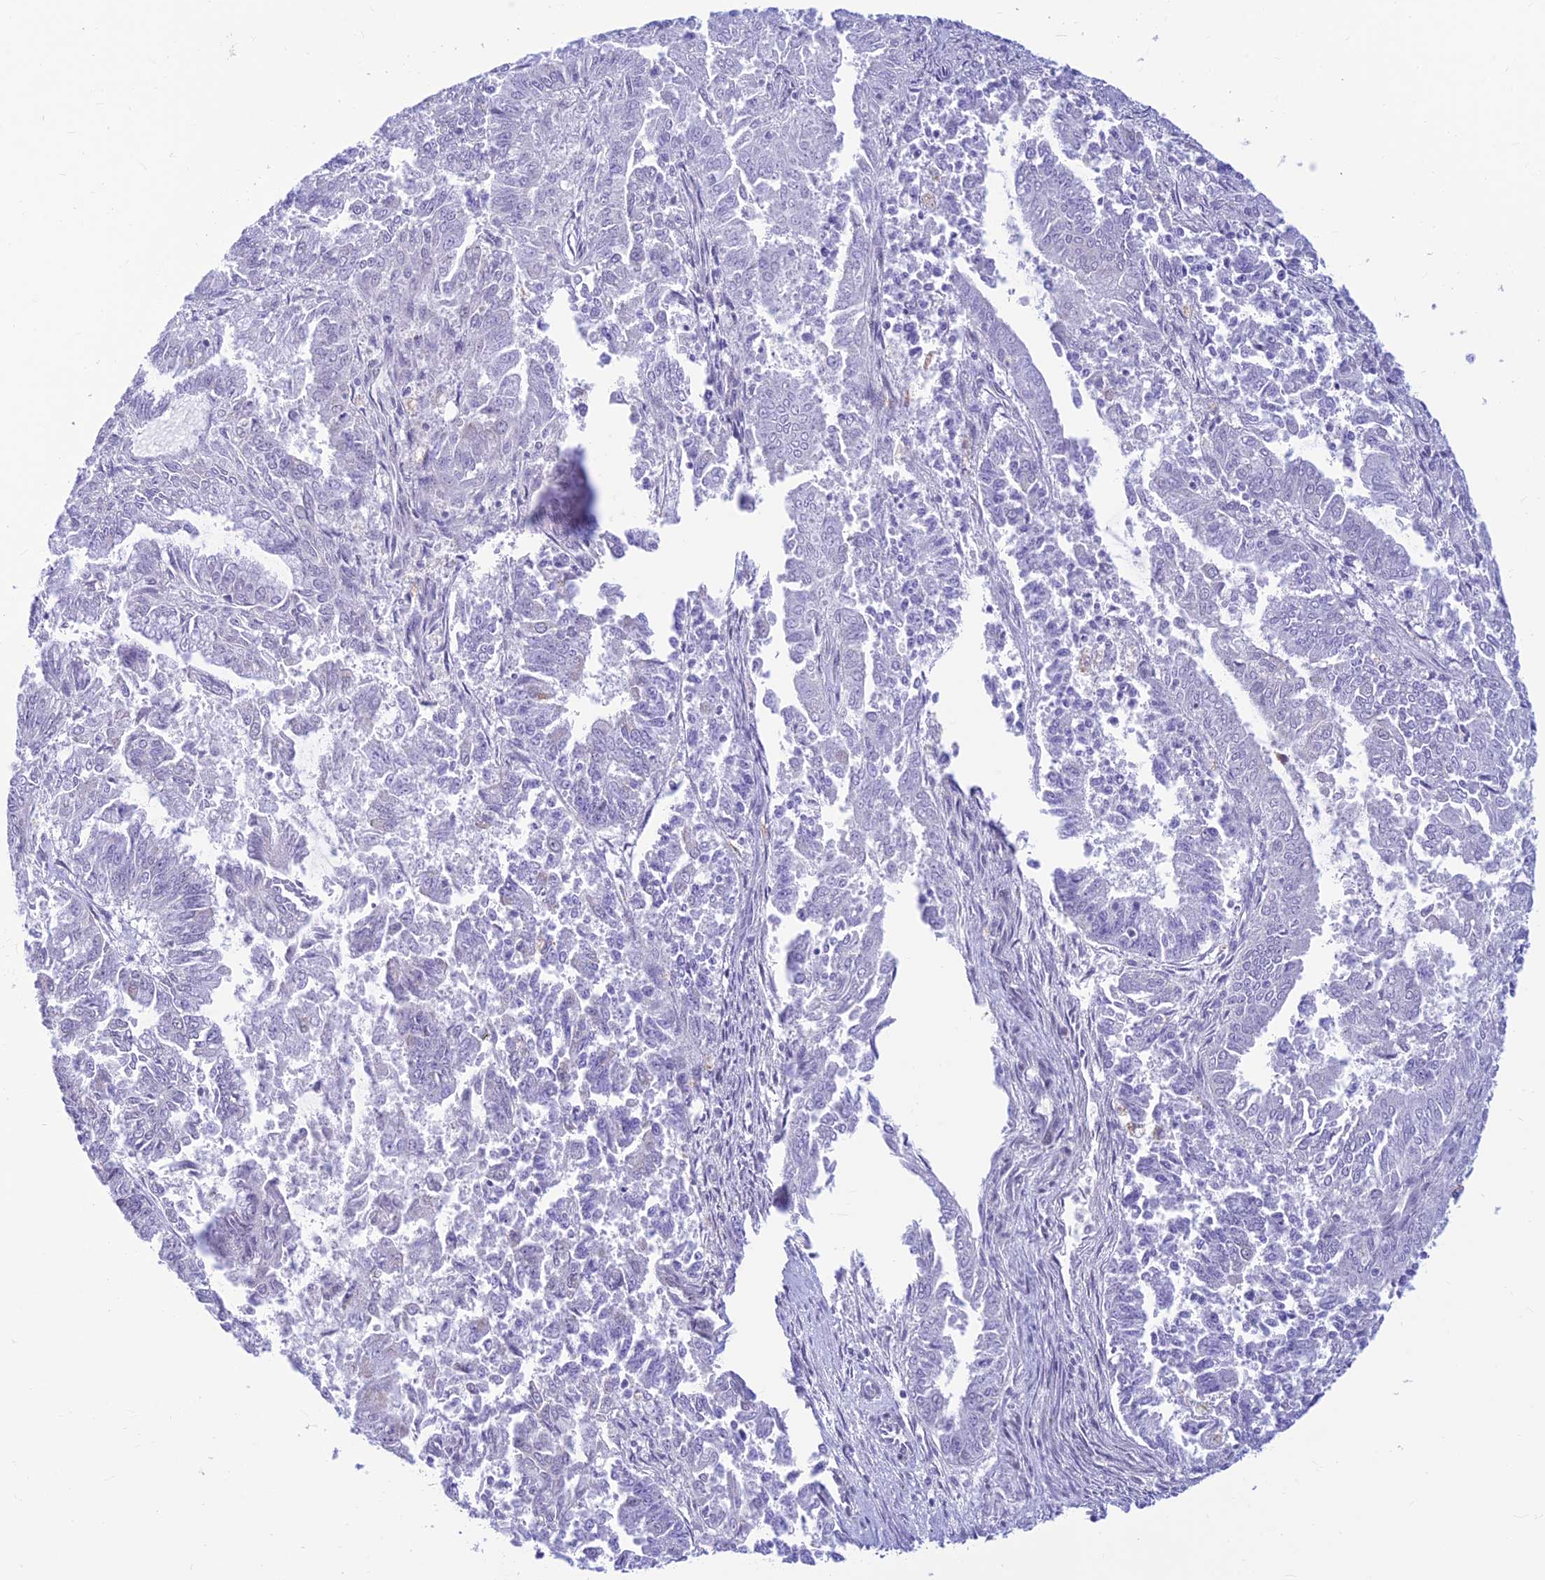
{"staining": {"intensity": "negative", "quantity": "none", "location": "none"}, "tissue": "endometrial cancer", "cell_type": "Tumor cells", "image_type": "cancer", "snomed": [{"axis": "morphology", "description": "Adenocarcinoma, NOS"}, {"axis": "topography", "description": "Endometrium"}], "caption": "DAB immunohistochemical staining of endometrial cancer (adenocarcinoma) displays no significant staining in tumor cells.", "gene": "INKA1", "patient": {"sex": "female", "age": 73}}